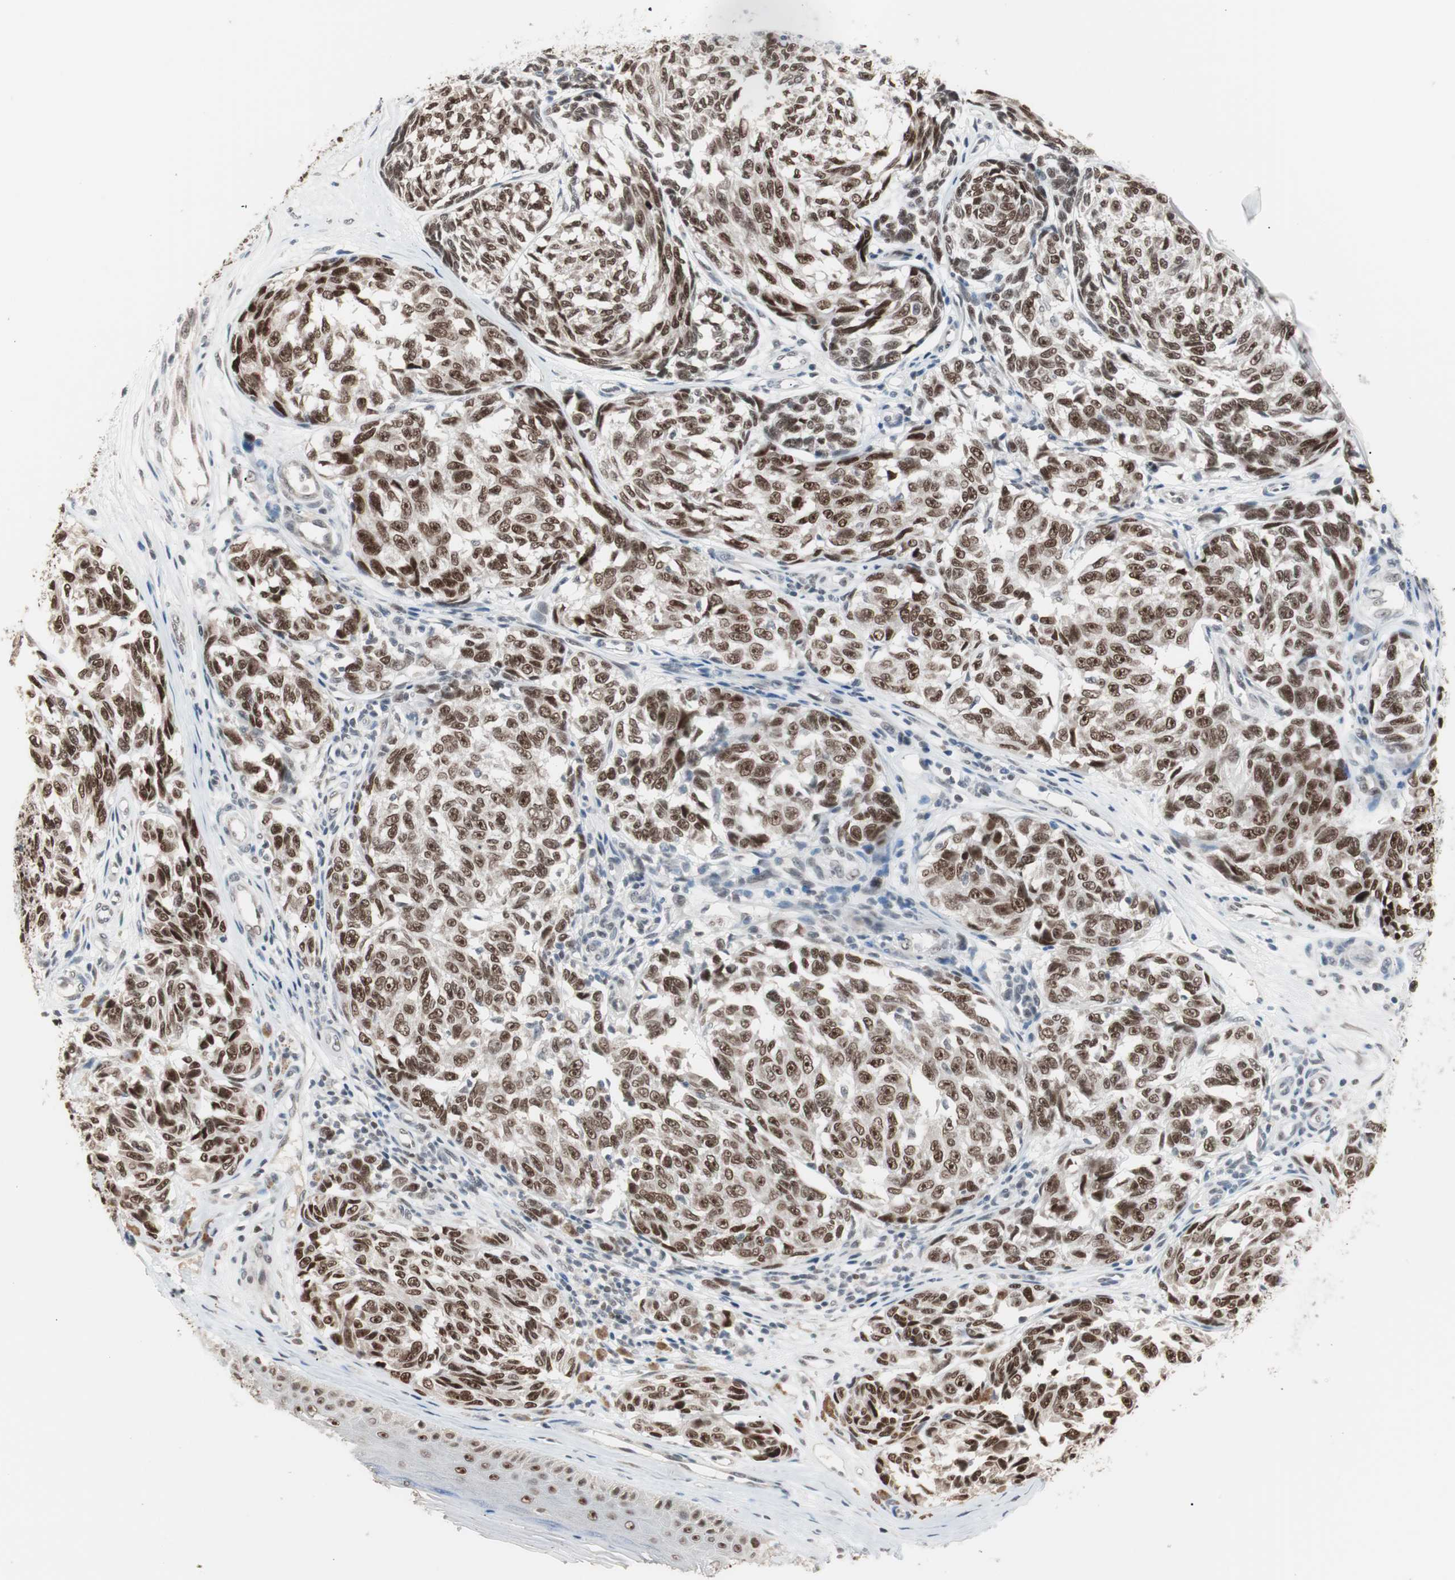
{"staining": {"intensity": "strong", "quantity": ">75%", "location": "nuclear"}, "tissue": "melanoma", "cell_type": "Tumor cells", "image_type": "cancer", "snomed": [{"axis": "morphology", "description": "Malignant melanoma, NOS"}, {"axis": "topography", "description": "Skin"}], "caption": "Protein staining of melanoma tissue shows strong nuclear staining in about >75% of tumor cells.", "gene": "LIG3", "patient": {"sex": "female", "age": 64}}